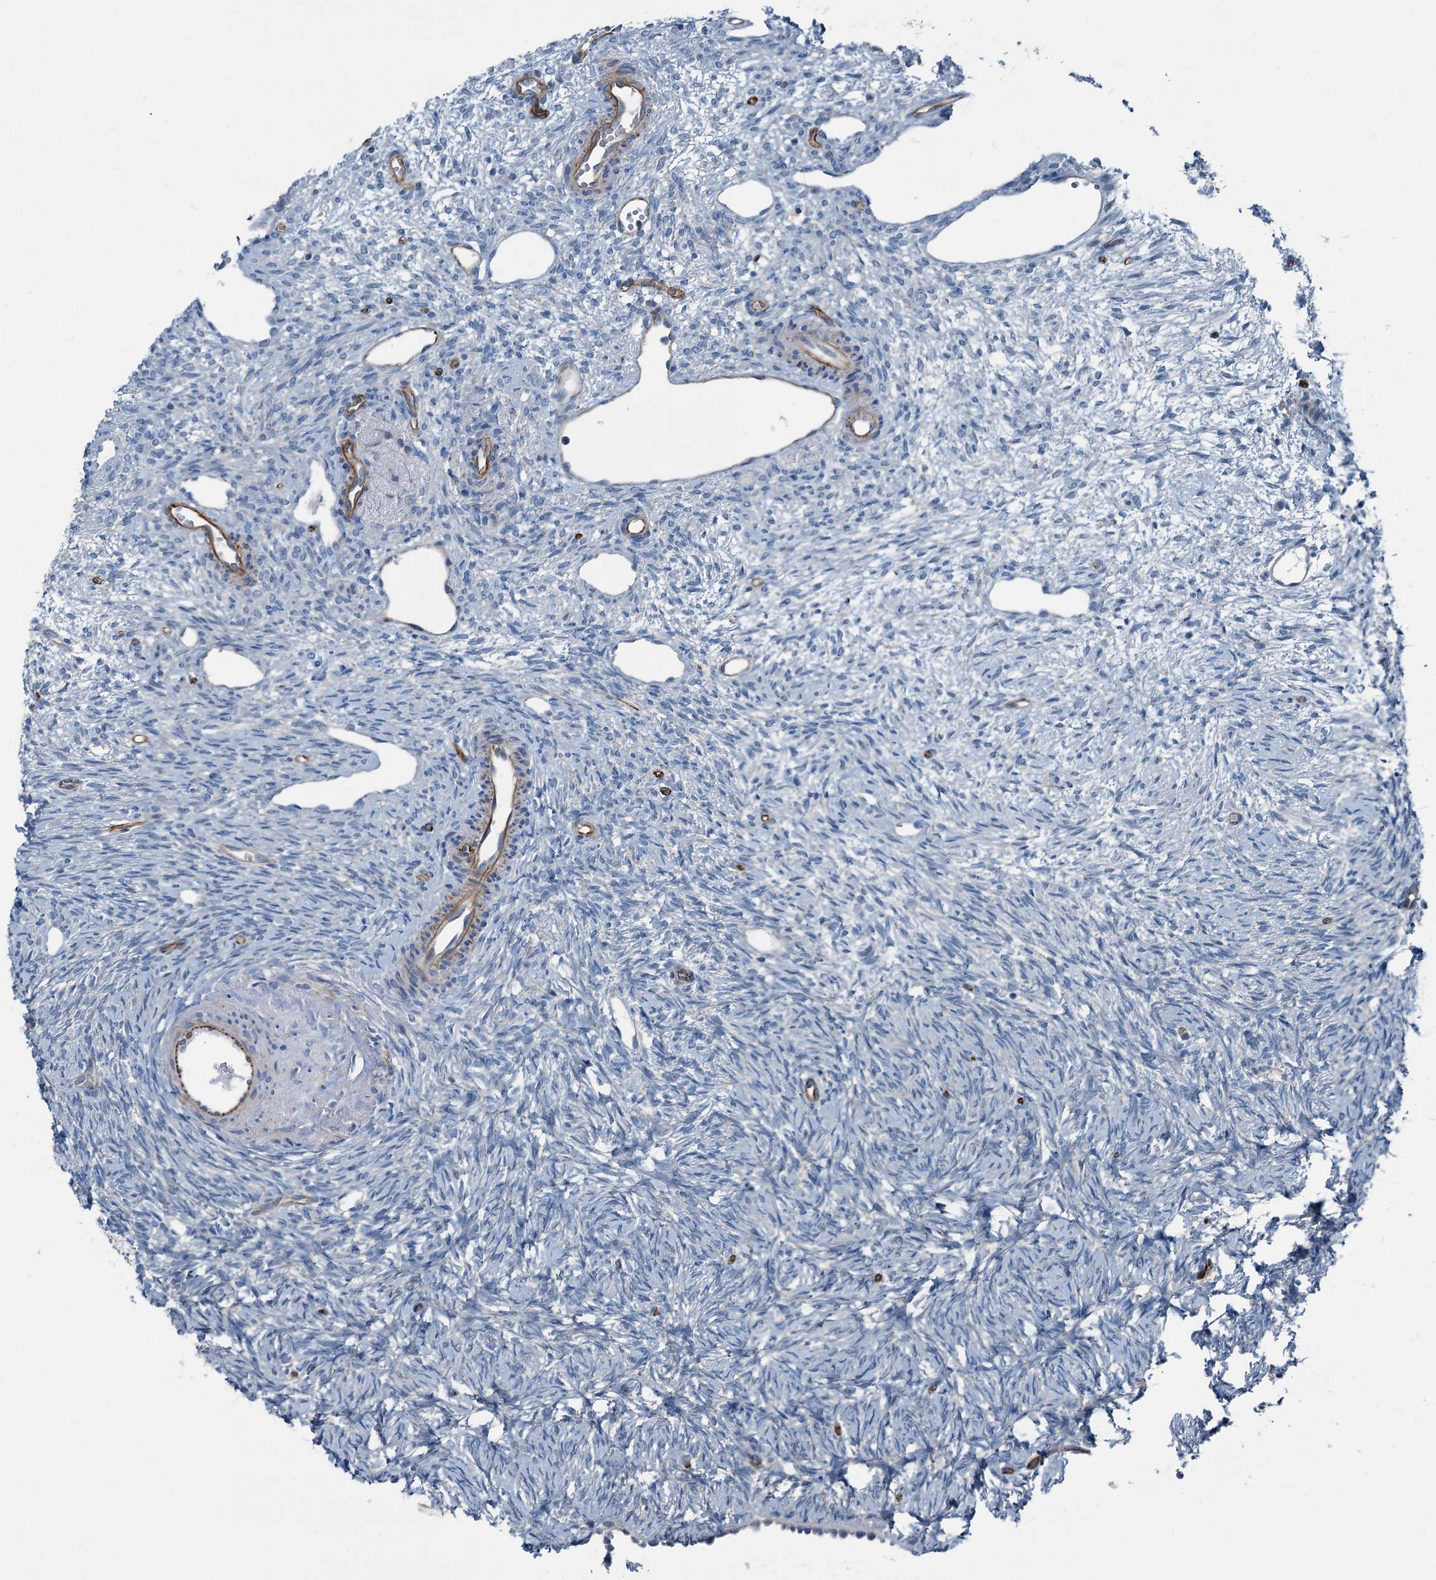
{"staining": {"intensity": "negative", "quantity": "none", "location": "none"}, "tissue": "ovary", "cell_type": "Ovarian stroma cells", "image_type": "normal", "snomed": [{"axis": "morphology", "description": "Normal tissue, NOS"}, {"axis": "topography", "description": "Ovary"}], "caption": "High magnification brightfield microscopy of unremarkable ovary stained with DAB (3,3'-diaminobenzidine) (brown) and counterstained with hematoxylin (blue): ovarian stroma cells show no significant positivity. Brightfield microscopy of immunohistochemistry stained with DAB (brown) and hematoxylin (blue), captured at high magnification.", "gene": "AXL", "patient": {"sex": "female", "age": 51}}